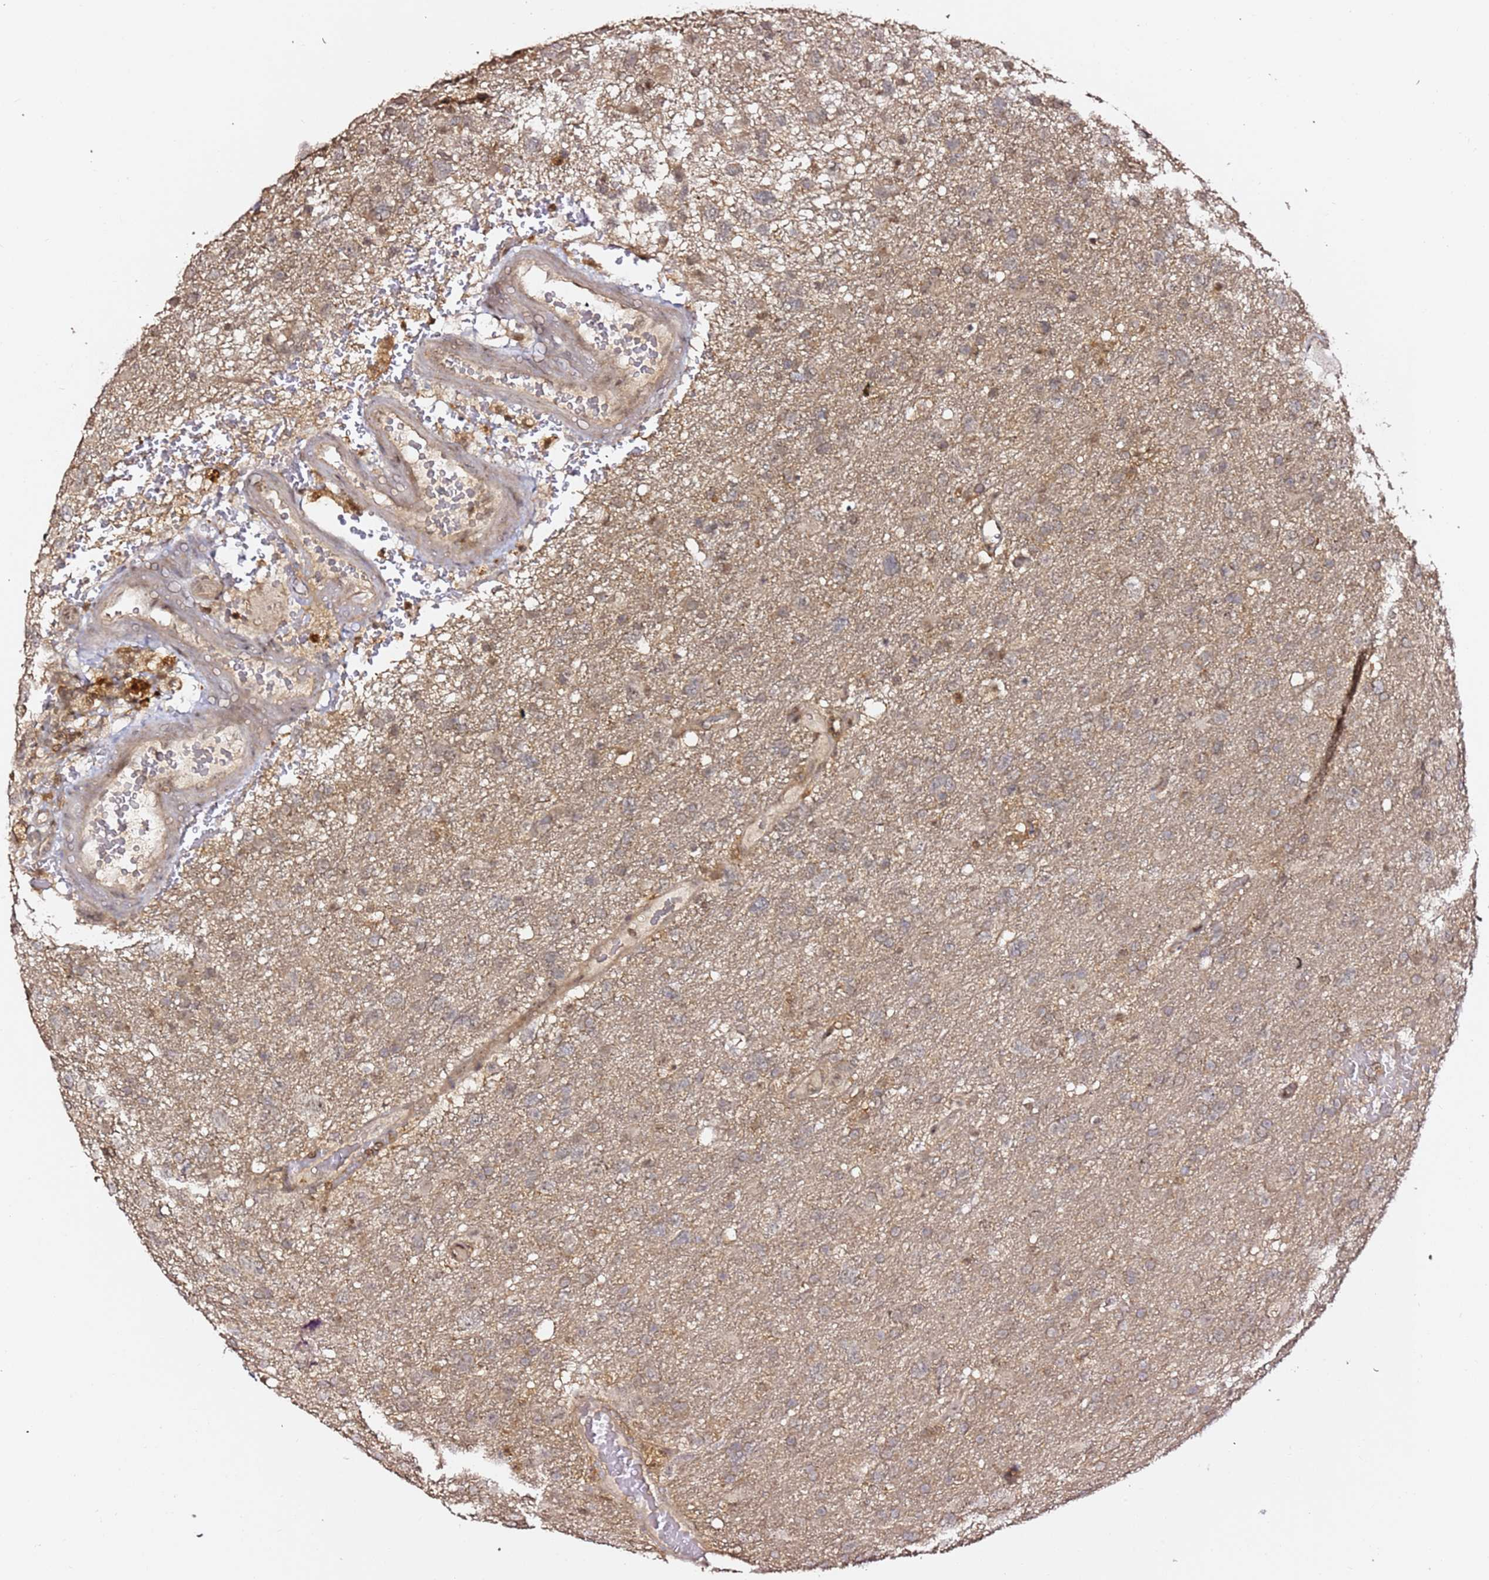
{"staining": {"intensity": "weak", "quantity": "<25%", "location": "cytoplasmic/membranous,nuclear"}, "tissue": "glioma", "cell_type": "Tumor cells", "image_type": "cancer", "snomed": [{"axis": "morphology", "description": "Glioma, malignant, High grade"}, {"axis": "topography", "description": "Brain"}], "caption": "The micrograph reveals no significant positivity in tumor cells of glioma.", "gene": "OR5V1", "patient": {"sex": "male", "age": 61}}